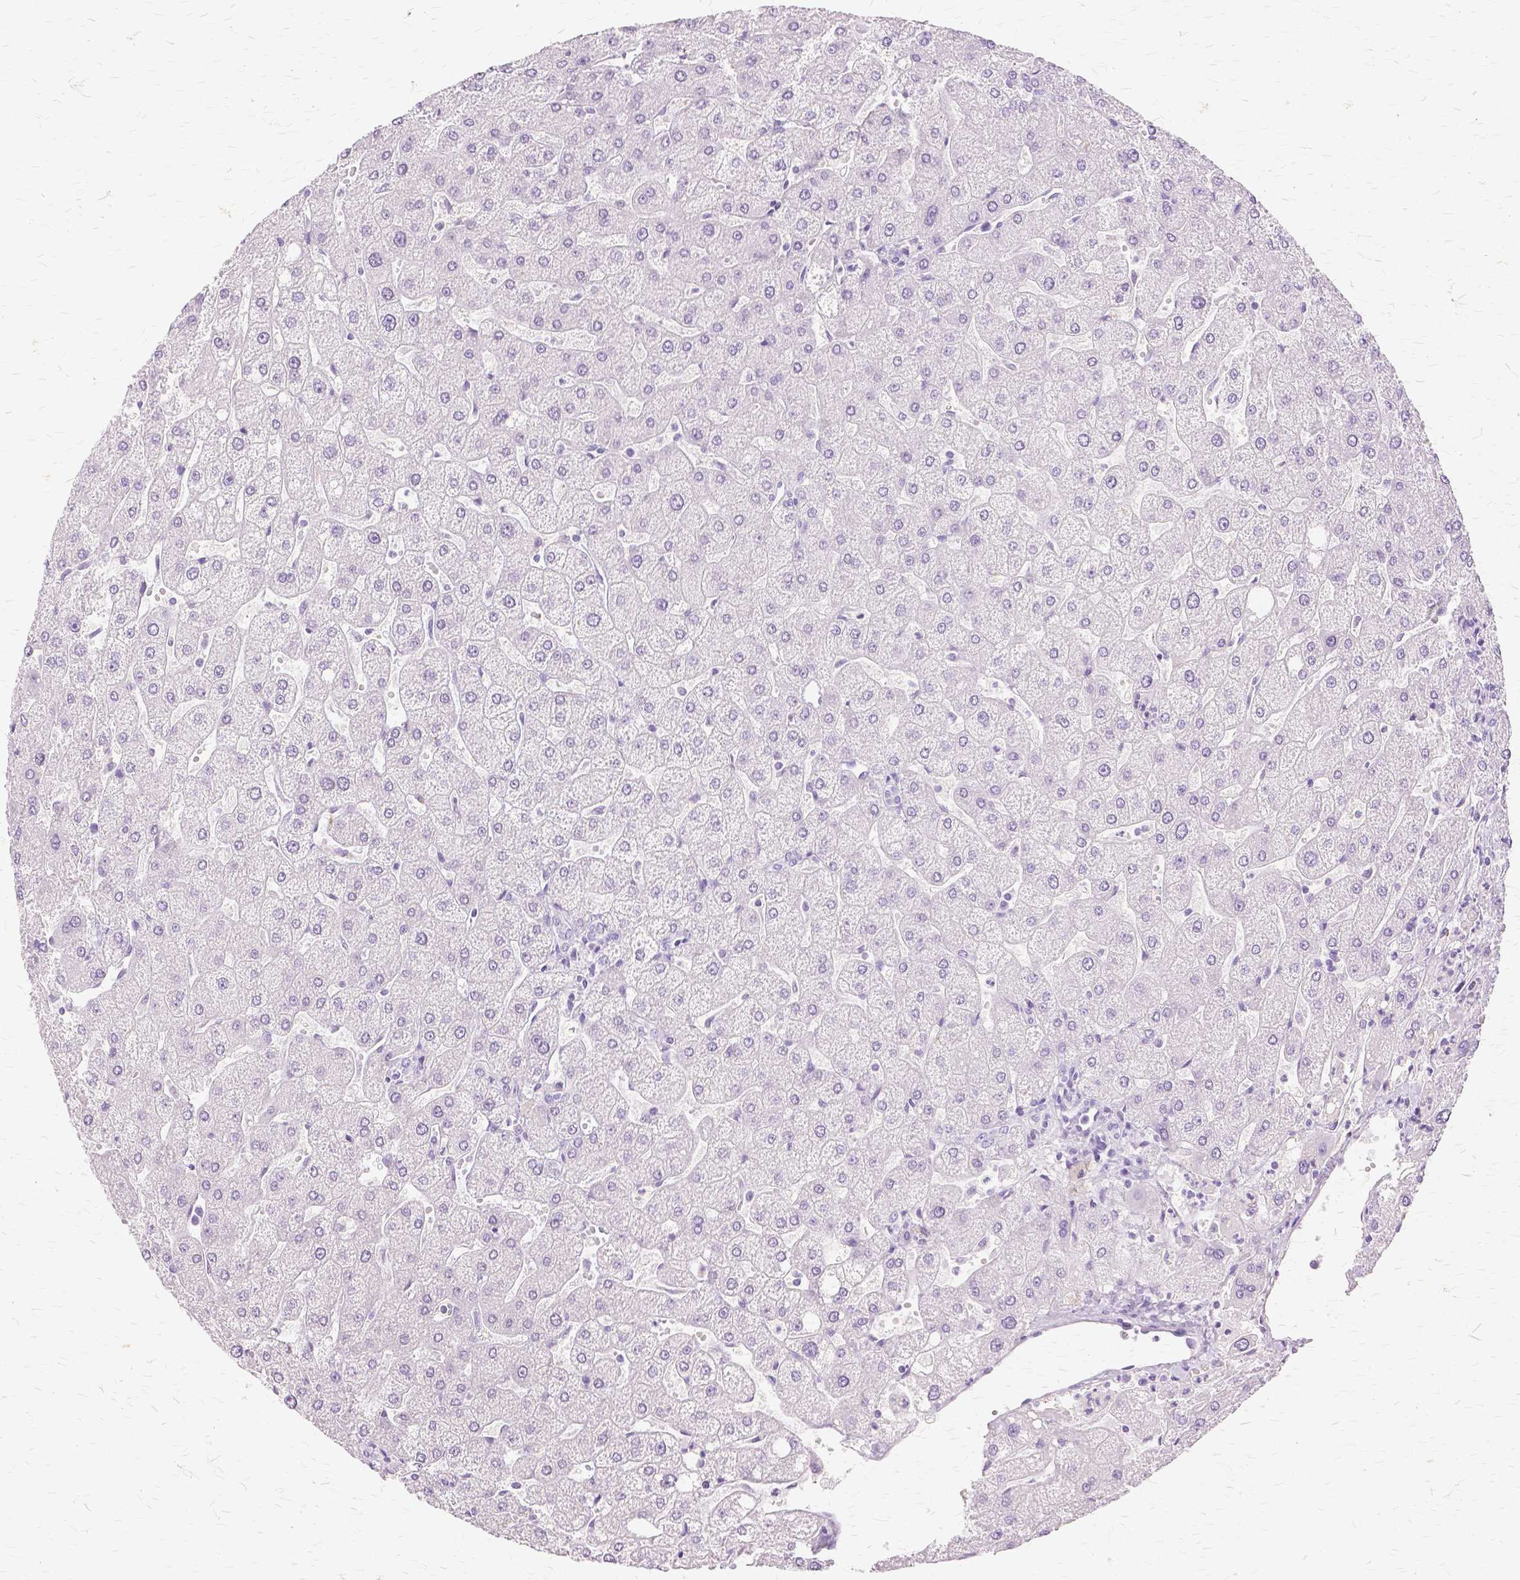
{"staining": {"intensity": "negative", "quantity": "none", "location": "none"}, "tissue": "liver", "cell_type": "Cholangiocytes", "image_type": "normal", "snomed": [{"axis": "morphology", "description": "Normal tissue, NOS"}, {"axis": "topography", "description": "Liver"}], "caption": "Immunohistochemical staining of unremarkable liver reveals no significant expression in cholangiocytes.", "gene": "TGM1", "patient": {"sex": "male", "age": 67}}